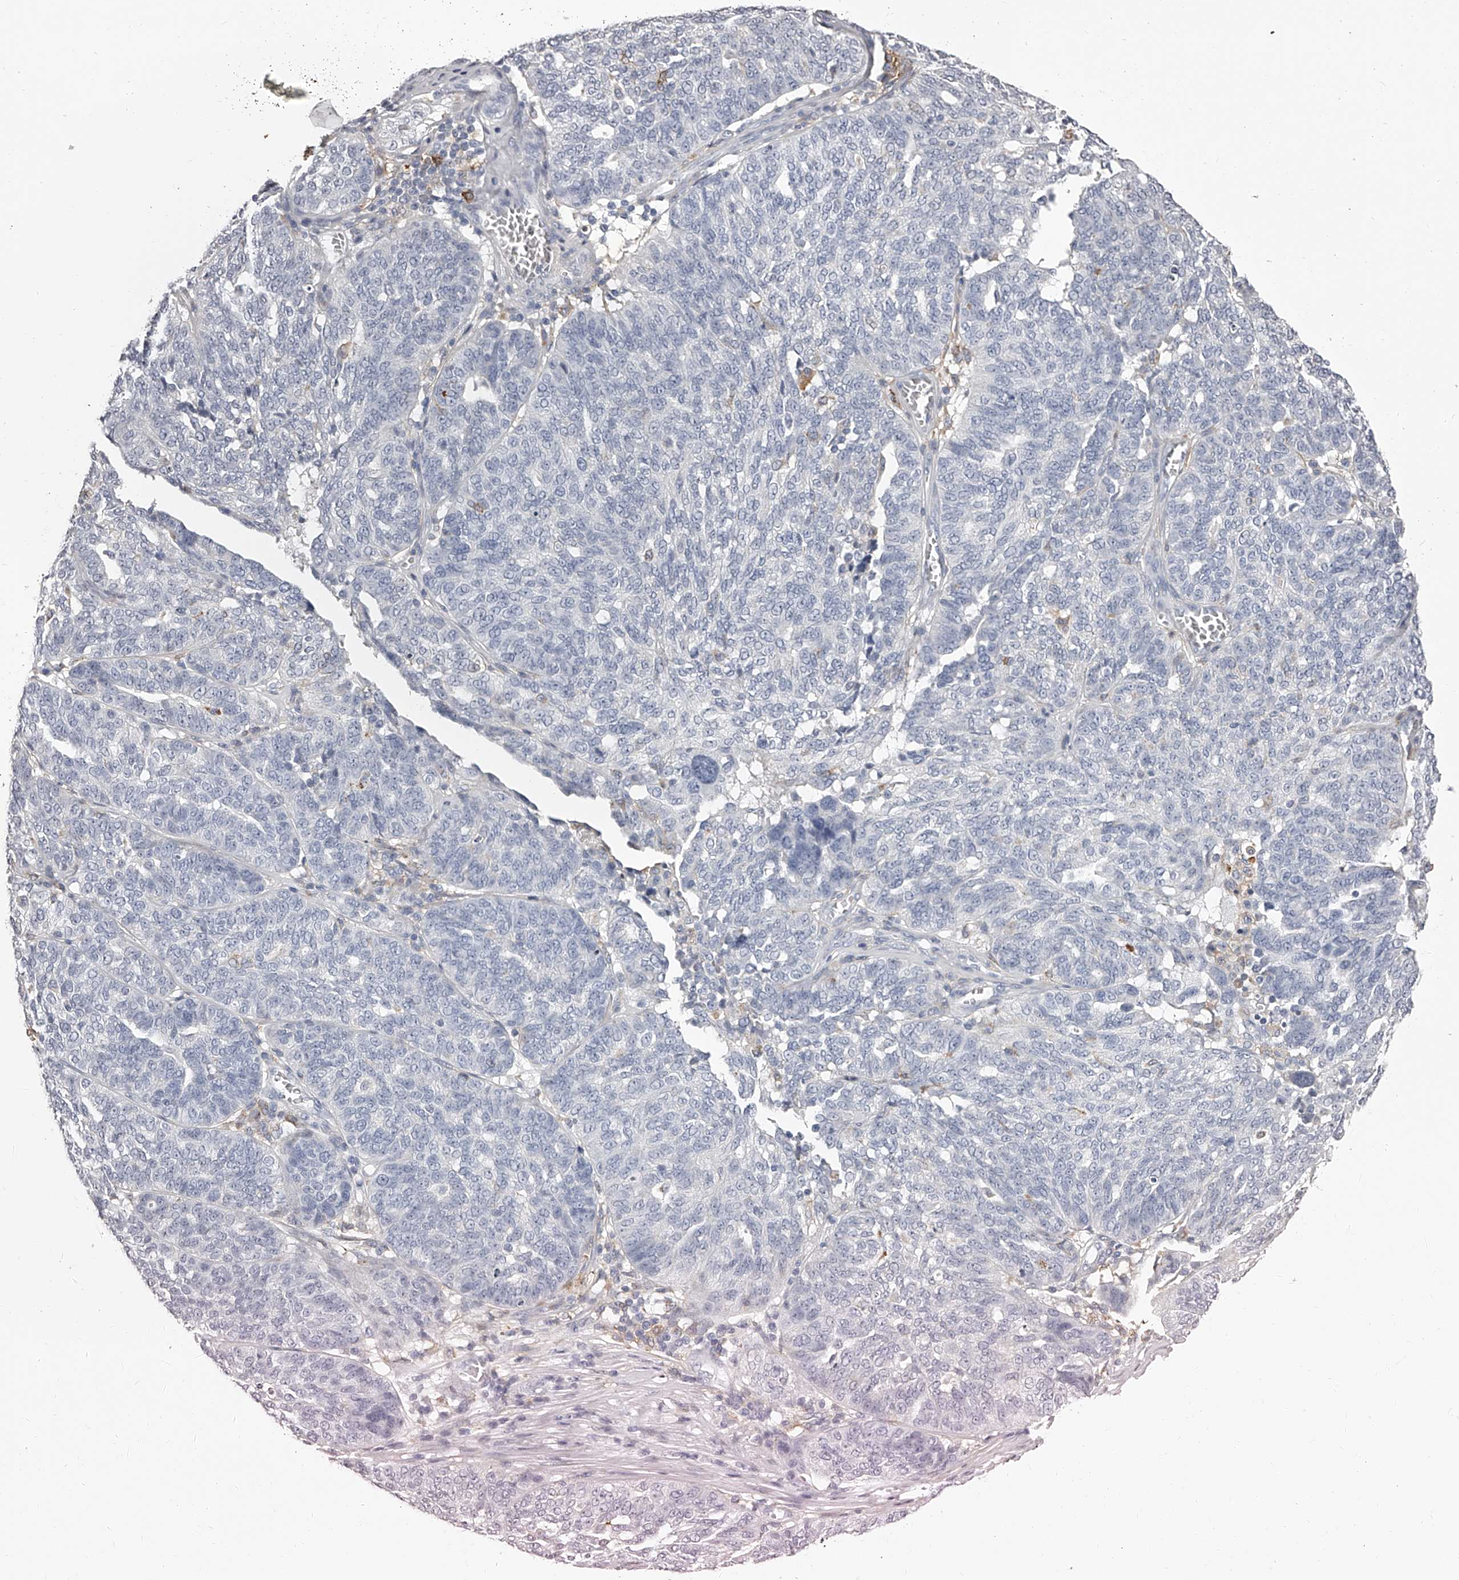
{"staining": {"intensity": "negative", "quantity": "none", "location": "none"}, "tissue": "ovarian cancer", "cell_type": "Tumor cells", "image_type": "cancer", "snomed": [{"axis": "morphology", "description": "Cystadenocarcinoma, serous, NOS"}, {"axis": "topography", "description": "Ovary"}], "caption": "High power microscopy image of an immunohistochemistry micrograph of ovarian cancer (serous cystadenocarcinoma), revealing no significant expression in tumor cells. (DAB immunohistochemistry visualized using brightfield microscopy, high magnification).", "gene": "PACSIN1", "patient": {"sex": "female", "age": 59}}